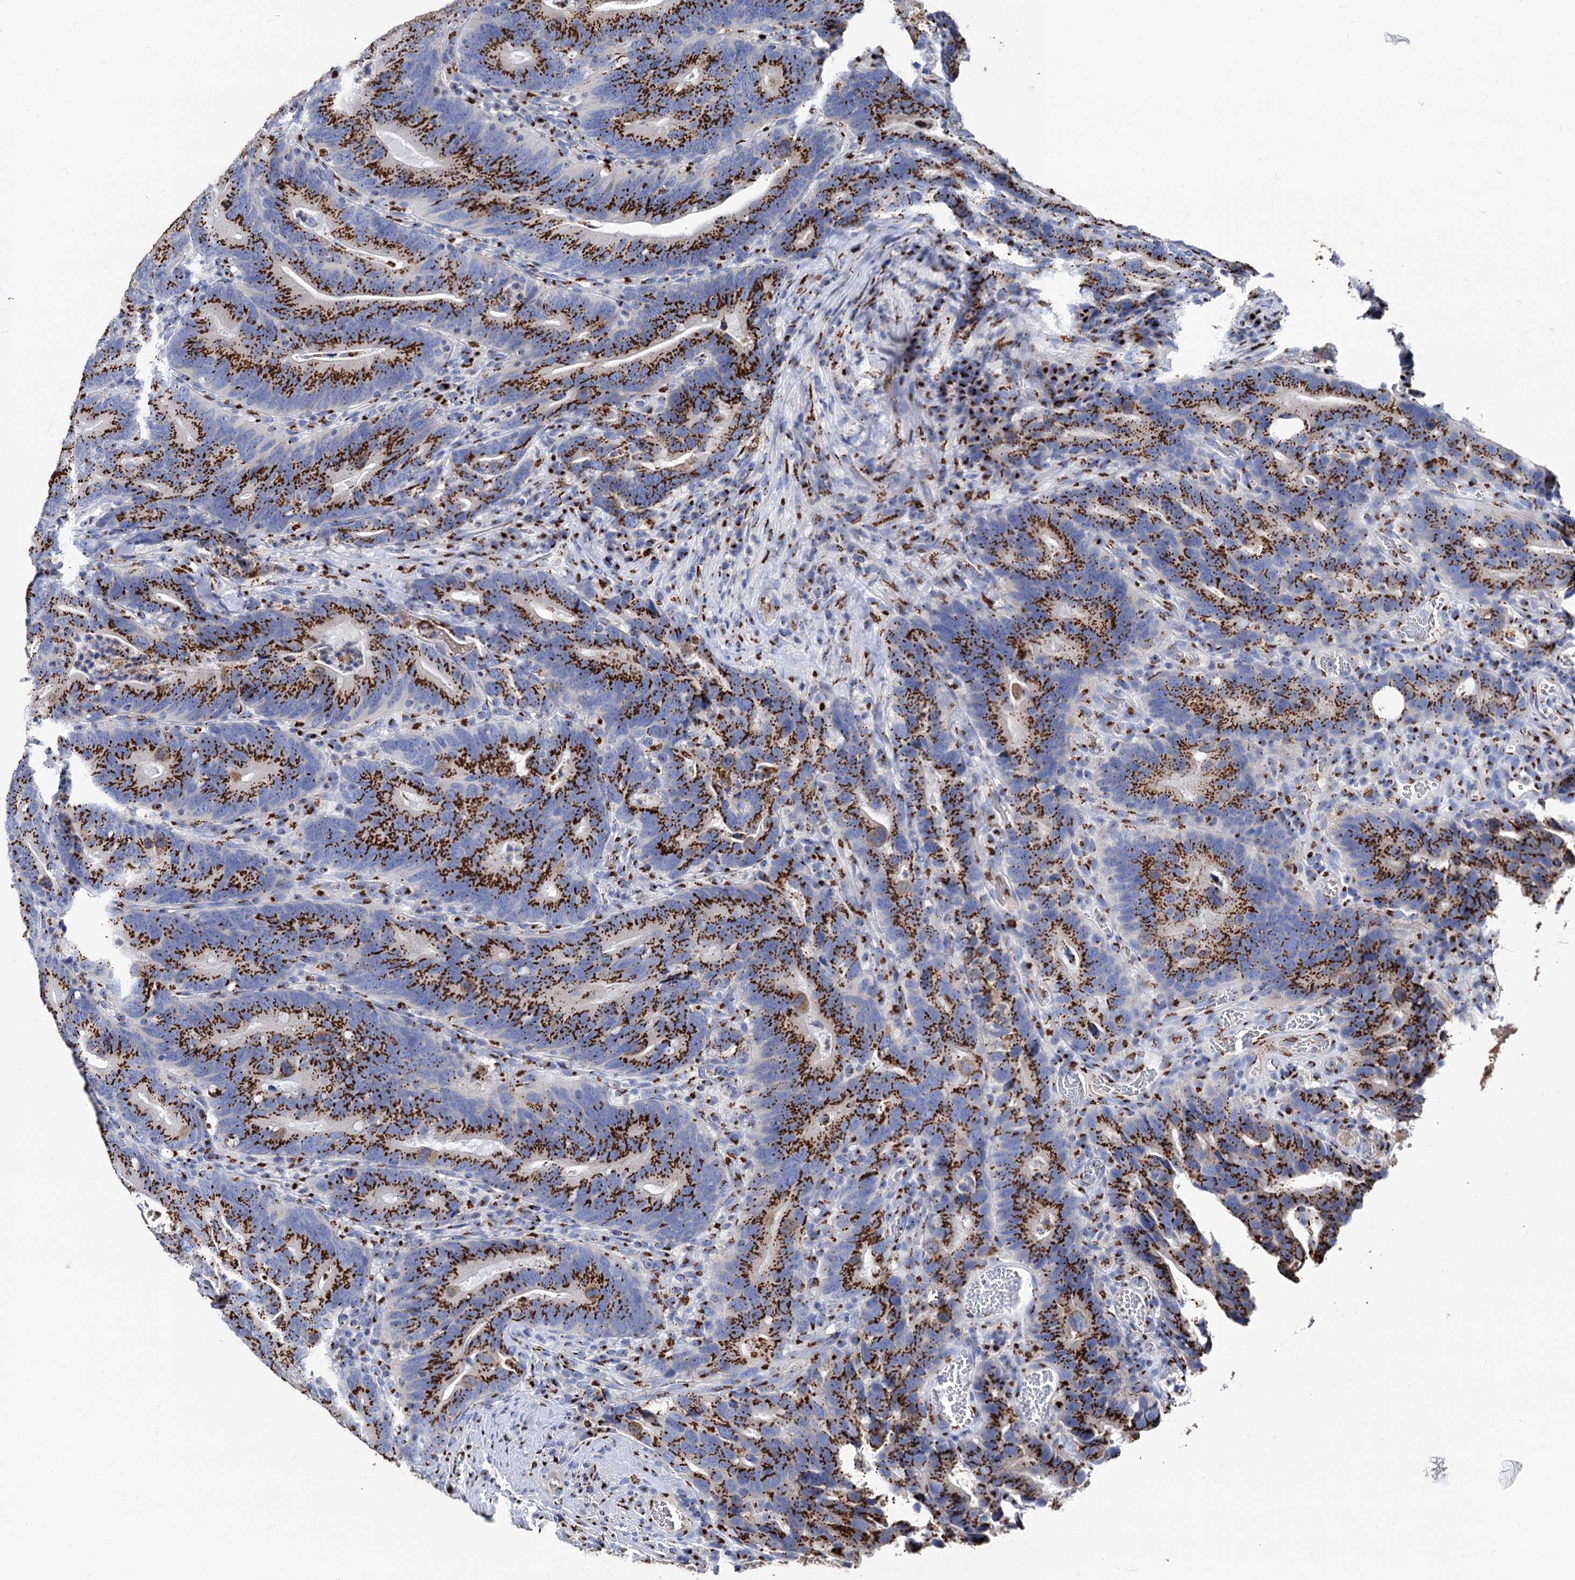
{"staining": {"intensity": "strong", "quantity": ">75%", "location": "cytoplasmic/membranous"}, "tissue": "colorectal cancer", "cell_type": "Tumor cells", "image_type": "cancer", "snomed": [{"axis": "morphology", "description": "Adenocarcinoma, NOS"}, {"axis": "topography", "description": "Colon"}], "caption": "Human adenocarcinoma (colorectal) stained with a protein marker demonstrates strong staining in tumor cells.", "gene": "TM9SF3", "patient": {"sex": "female", "age": 66}}